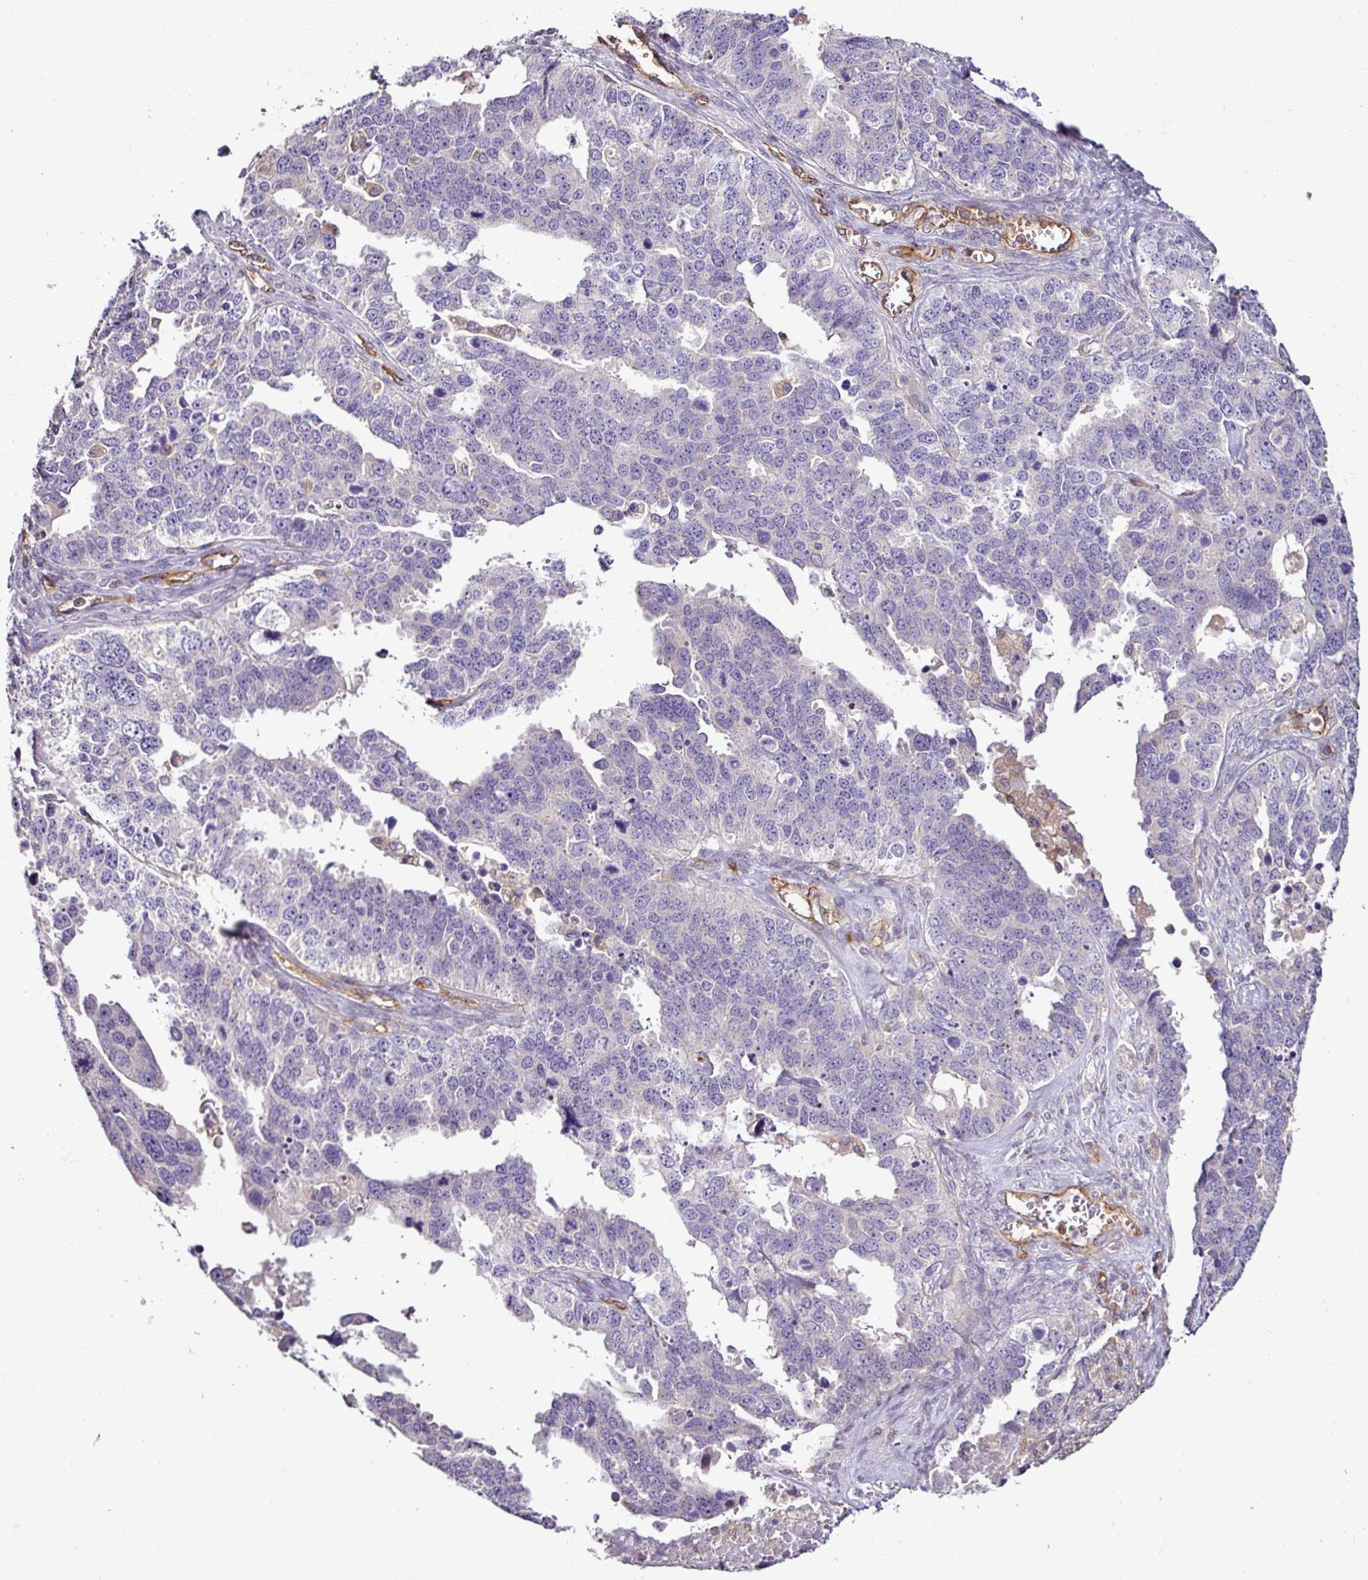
{"staining": {"intensity": "negative", "quantity": "none", "location": "none"}, "tissue": "ovarian cancer", "cell_type": "Tumor cells", "image_type": "cancer", "snomed": [{"axis": "morphology", "description": "Cystadenocarcinoma, serous, NOS"}, {"axis": "topography", "description": "Ovary"}], "caption": "High magnification brightfield microscopy of serous cystadenocarcinoma (ovarian) stained with DAB (brown) and counterstained with hematoxylin (blue): tumor cells show no significant staining.", "gene": "ZNF106", "patient": {"sex": "female", "age": 76}}